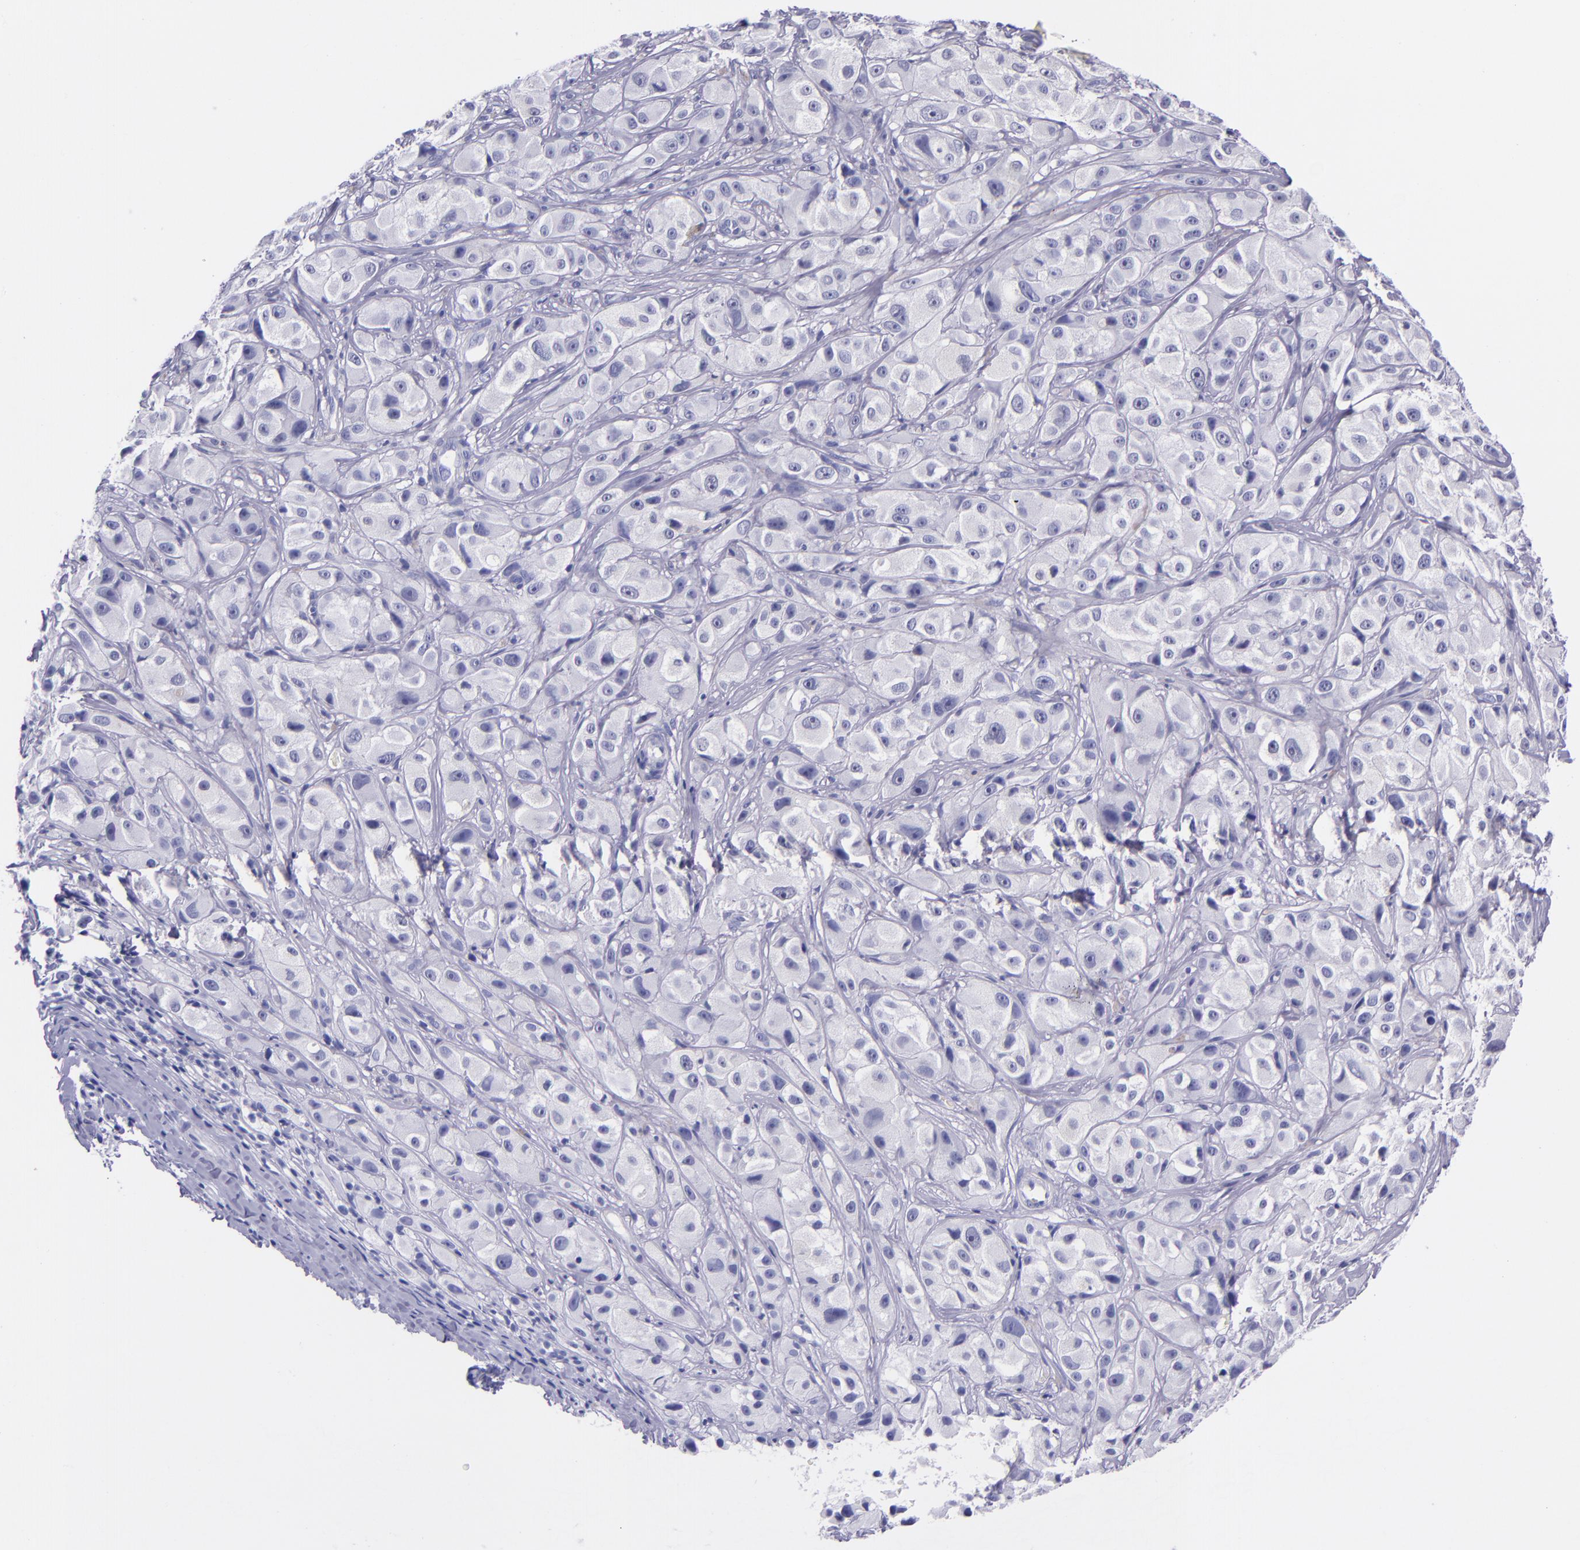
{"staining": {"intensity": "negative", "quantity": "none", "location": "none"}, "tissue": "melanoma", "cell_type": "Tumor cells", "image_type": "cancer", "snomed": [{"axis": "morphology", "description": "Malignant melanoma, NOS"}, {"axis": "topography", "description": "Skin"}], "caption": "IHC image of neoplastic tissue: malignant melanoma stained with DAB (3,3'-diaminobenzidine) shows no significant protein expression in tumor cells.", "gene": "MBP", "patient": {"sex": "male", "age": 56}}